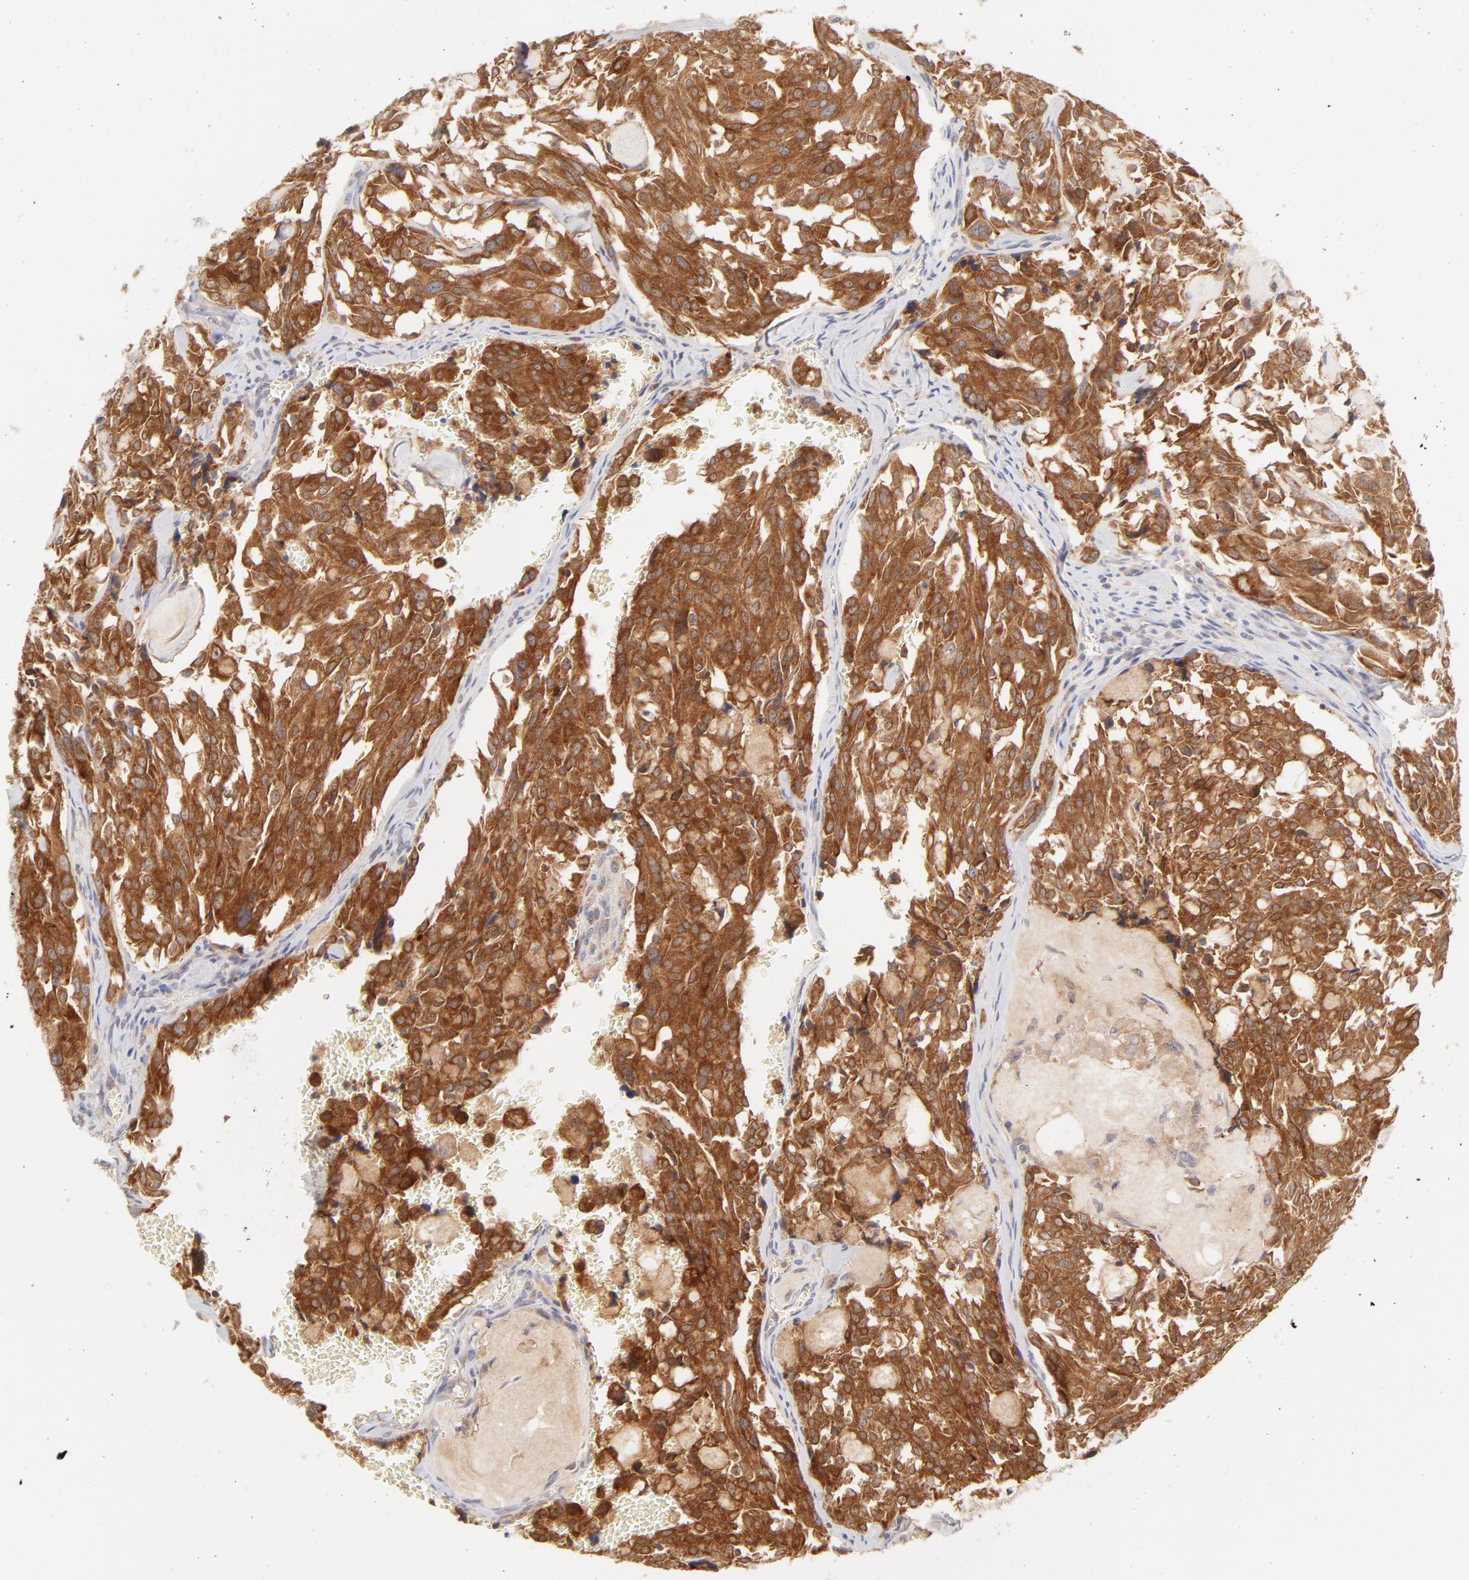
{"staining": {"intensity": "moderate", "quantity": ">75%", "location": "cytoplasmic/membranous"}, "tissue": "thyroid cancer", "cell_type": "Tumor cells", "image_type": "cancer", "snomed": [{"axis": "morphology", "description": "Carcinoma, NOS"}, {"axis": "morphology", "description": "Carcinoid, malignant, NOS"}, {"axis": "topography", "description": "Thyroid gland"}], "caption": "This micrograph shows immunohistochemistry (IHC) staining of human carcinoid (malignant) (thyroid), with medium moderate cytoplasmic/membranous staining in approximately >75% of tumor cells.", "gene": "RPS6KA1", "patient": {"sex": "male", "age": 33}}